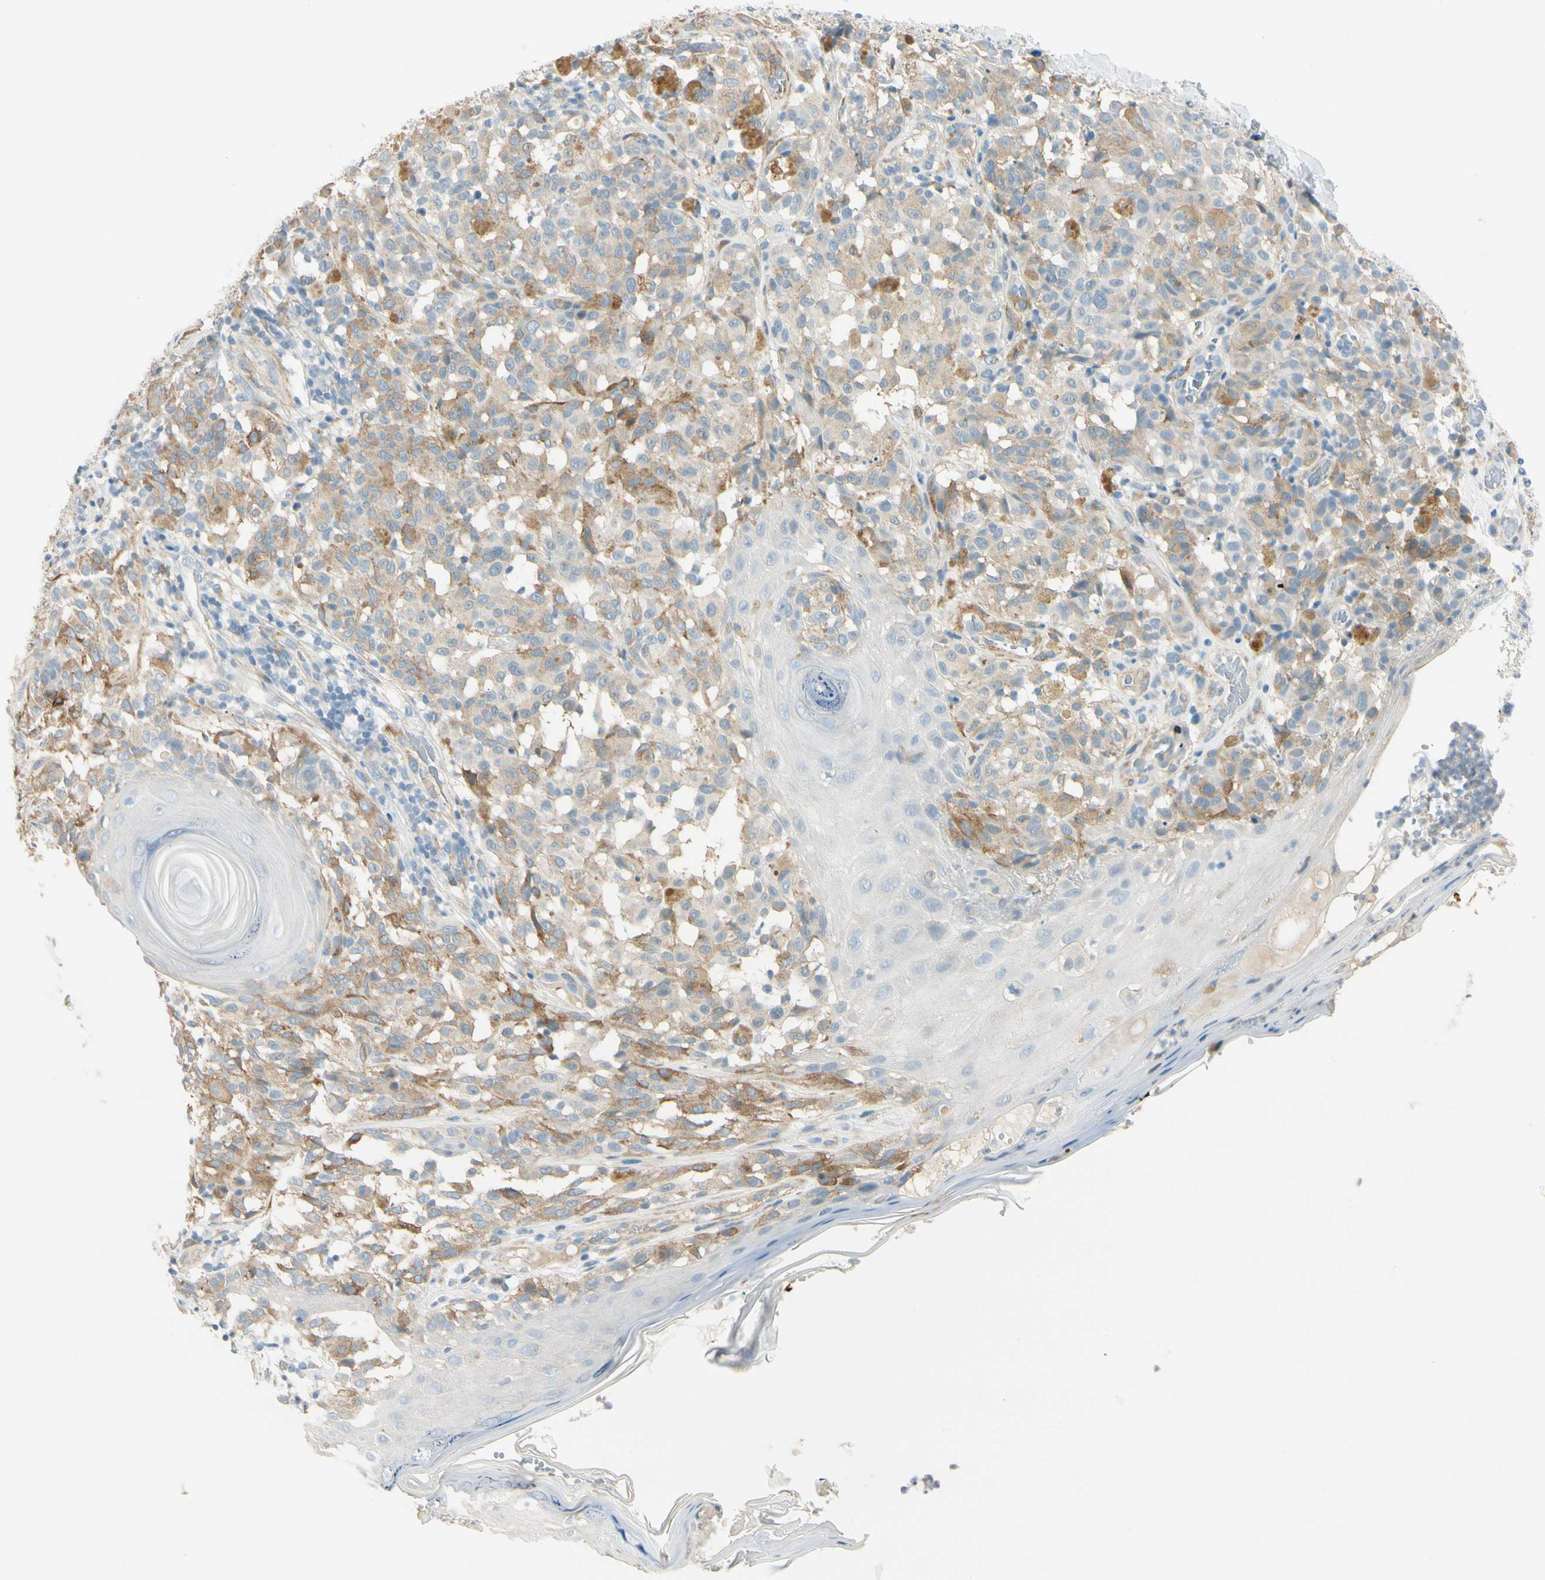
{"staining": {"intensity": "weak", "quantity": ">75%", "location": "cytoplasmic/membranous"}, "tissue": "melanoma", "cell_type": "Tumor cells", "image_type": "cancer", "snomed": [{"axis": "morphology", "description": "Malignant melanoma, NOS"}, {"axis": "topography", "description": "Skin"}], "caption": "Malignant melanoma stained with a brown dye demonstrates weak cytoplasmic/membranous positive staining in approximately >75% of tumor cells.", "gene": "AMPH", "patient": {"sex": "female", "age": 46}}